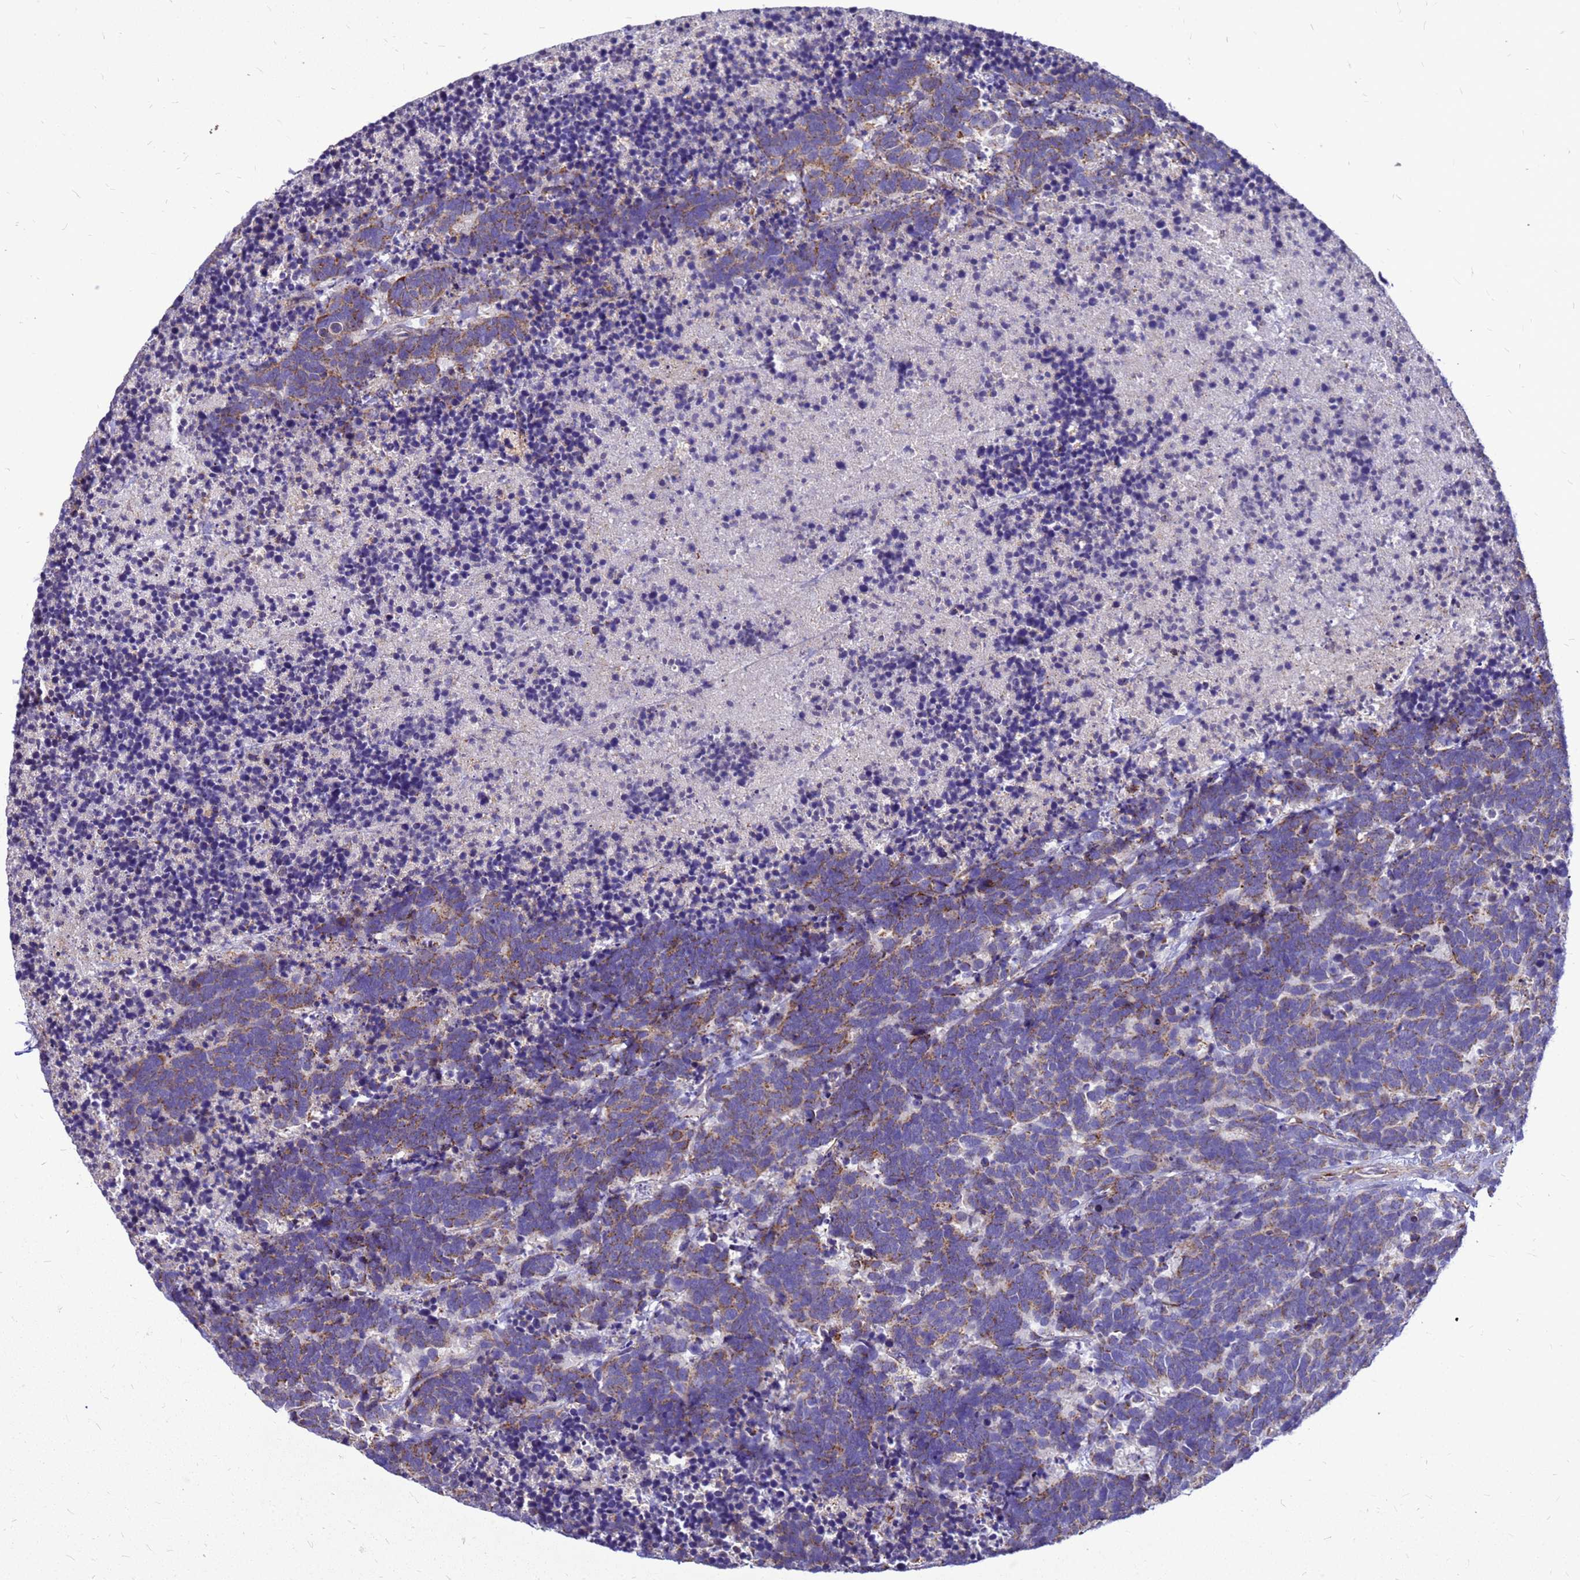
{"staining": {"intensity": "moderate", "quantity": "25%-75%", "location": "cytoplasmic/membranous"}, "tissue": "carcinoid", "cell_type": "Tumor cells", "image_type": "cancer", "snomed": [{"axis": "morphology", "description": "Carcinoma, NOS"}, {"axis": "morphology", "description": "Carcinoid, malignant, NOS"}, {"axis": "topography", "description": "Urinary bladder"}], "caption": "A micrograph of human carcinoid stained for a protein shows moderate cytoplasmic/membranous brown staining in tumor cells.", "gene": "CMC4", "patient": {"sex": "male", "age": 57}}